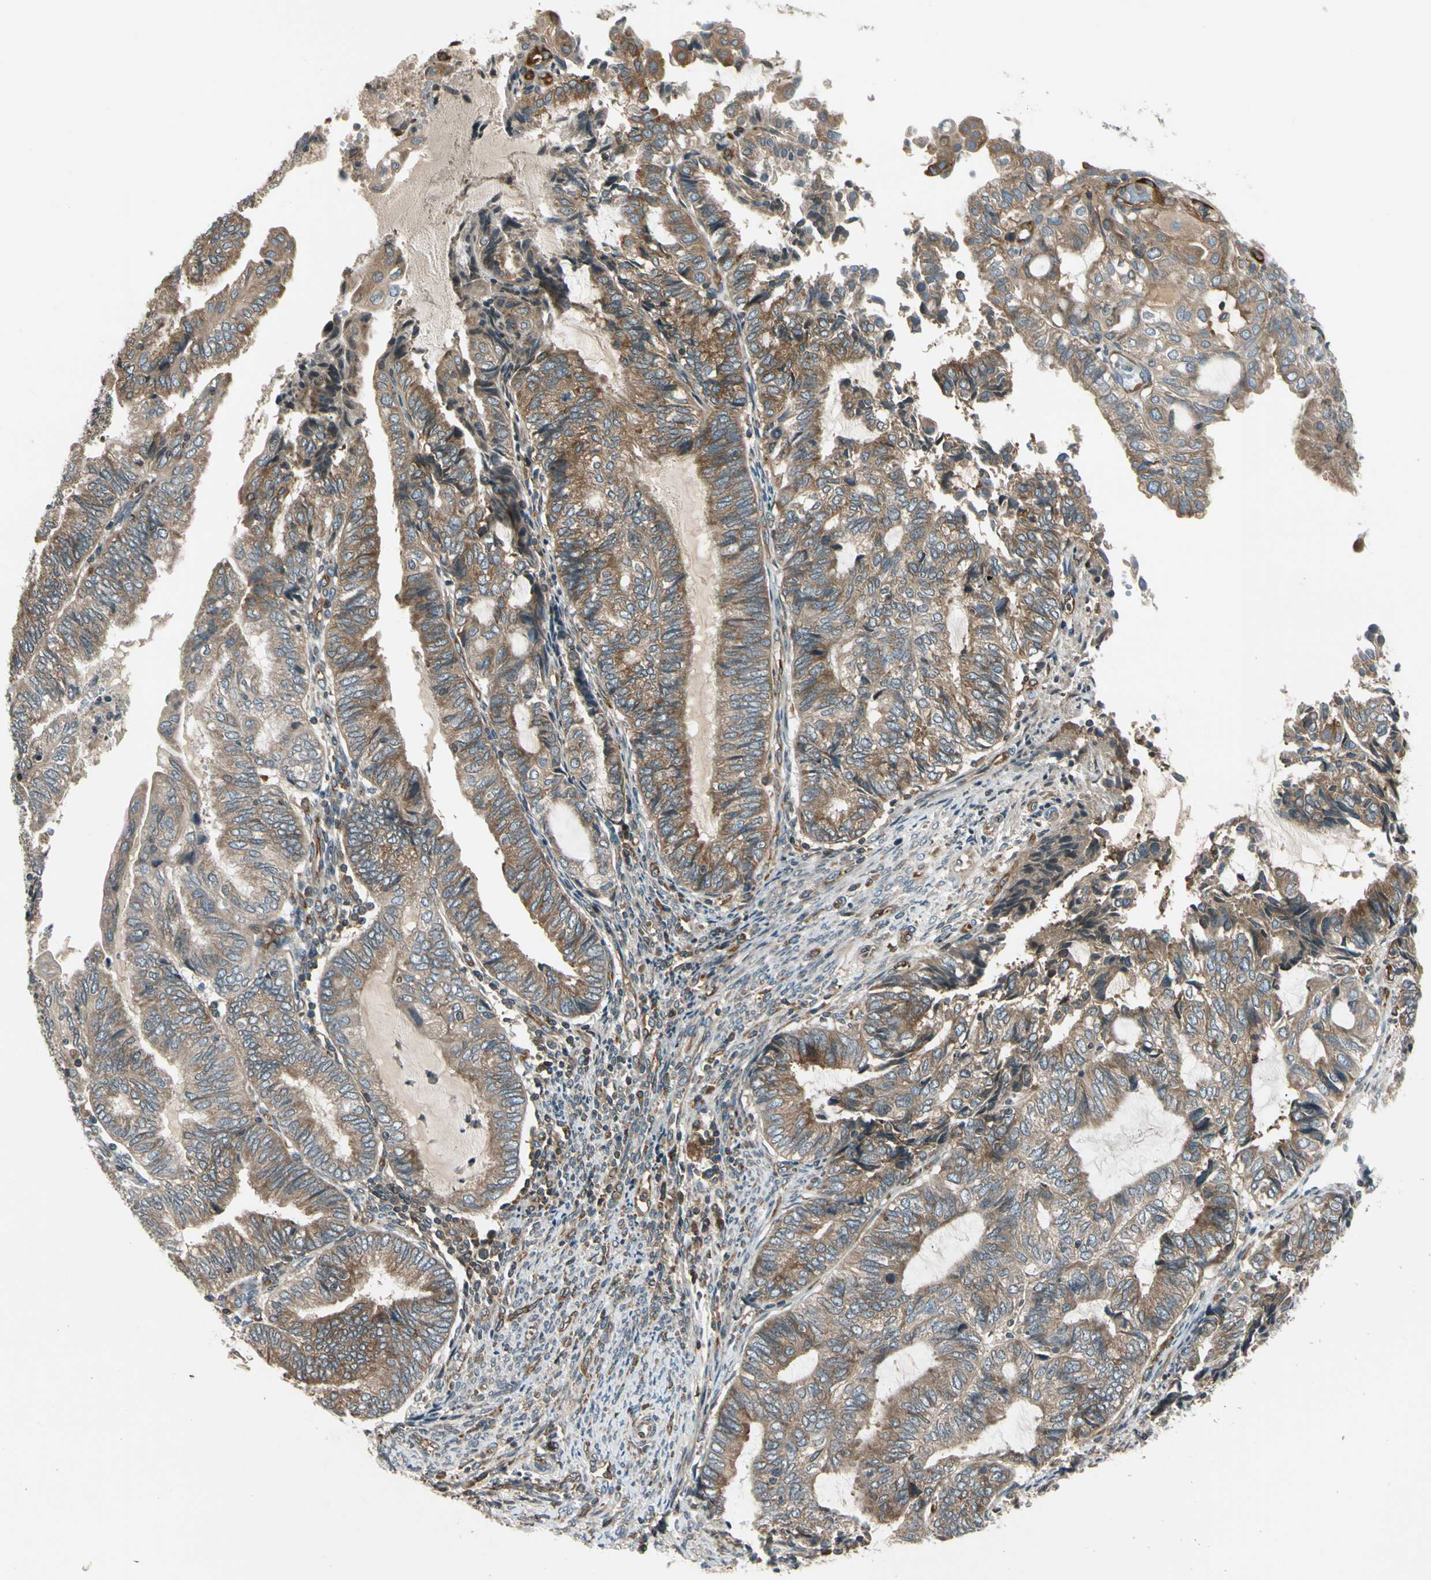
{"staining": {"intensity": "moderate", "quantity": ">75%", "location": "cytoplasmic/membranous"}, "tissue": "endometrial cancer", "cell_type": "Tumor cells", "image_type": "cancer", "snomed": [{"axis": "morphology", "description": "Adenocarcinoma, NOS"}, {"axis": "topography", "description": "Uterus"}, {"axis": "topography", "description": "Endometrium"}], "caption": "Immunohistochemistry (IHC) staining of adenocarcinoma (endometrial), which exhibits medium levels of moderate cytoplasmic/membranous expression in approximately >75% of tumor cells indicating moderate cytoplasmic/membranous protein staining. The staining was performed using DAB (3,3'-diaminobenzidine) (brown) for protein detection and nuclei were counterstained in hematoxylin (blue).", "gene": "TRIO", "patient": {"sex": "female", "age": 70}}